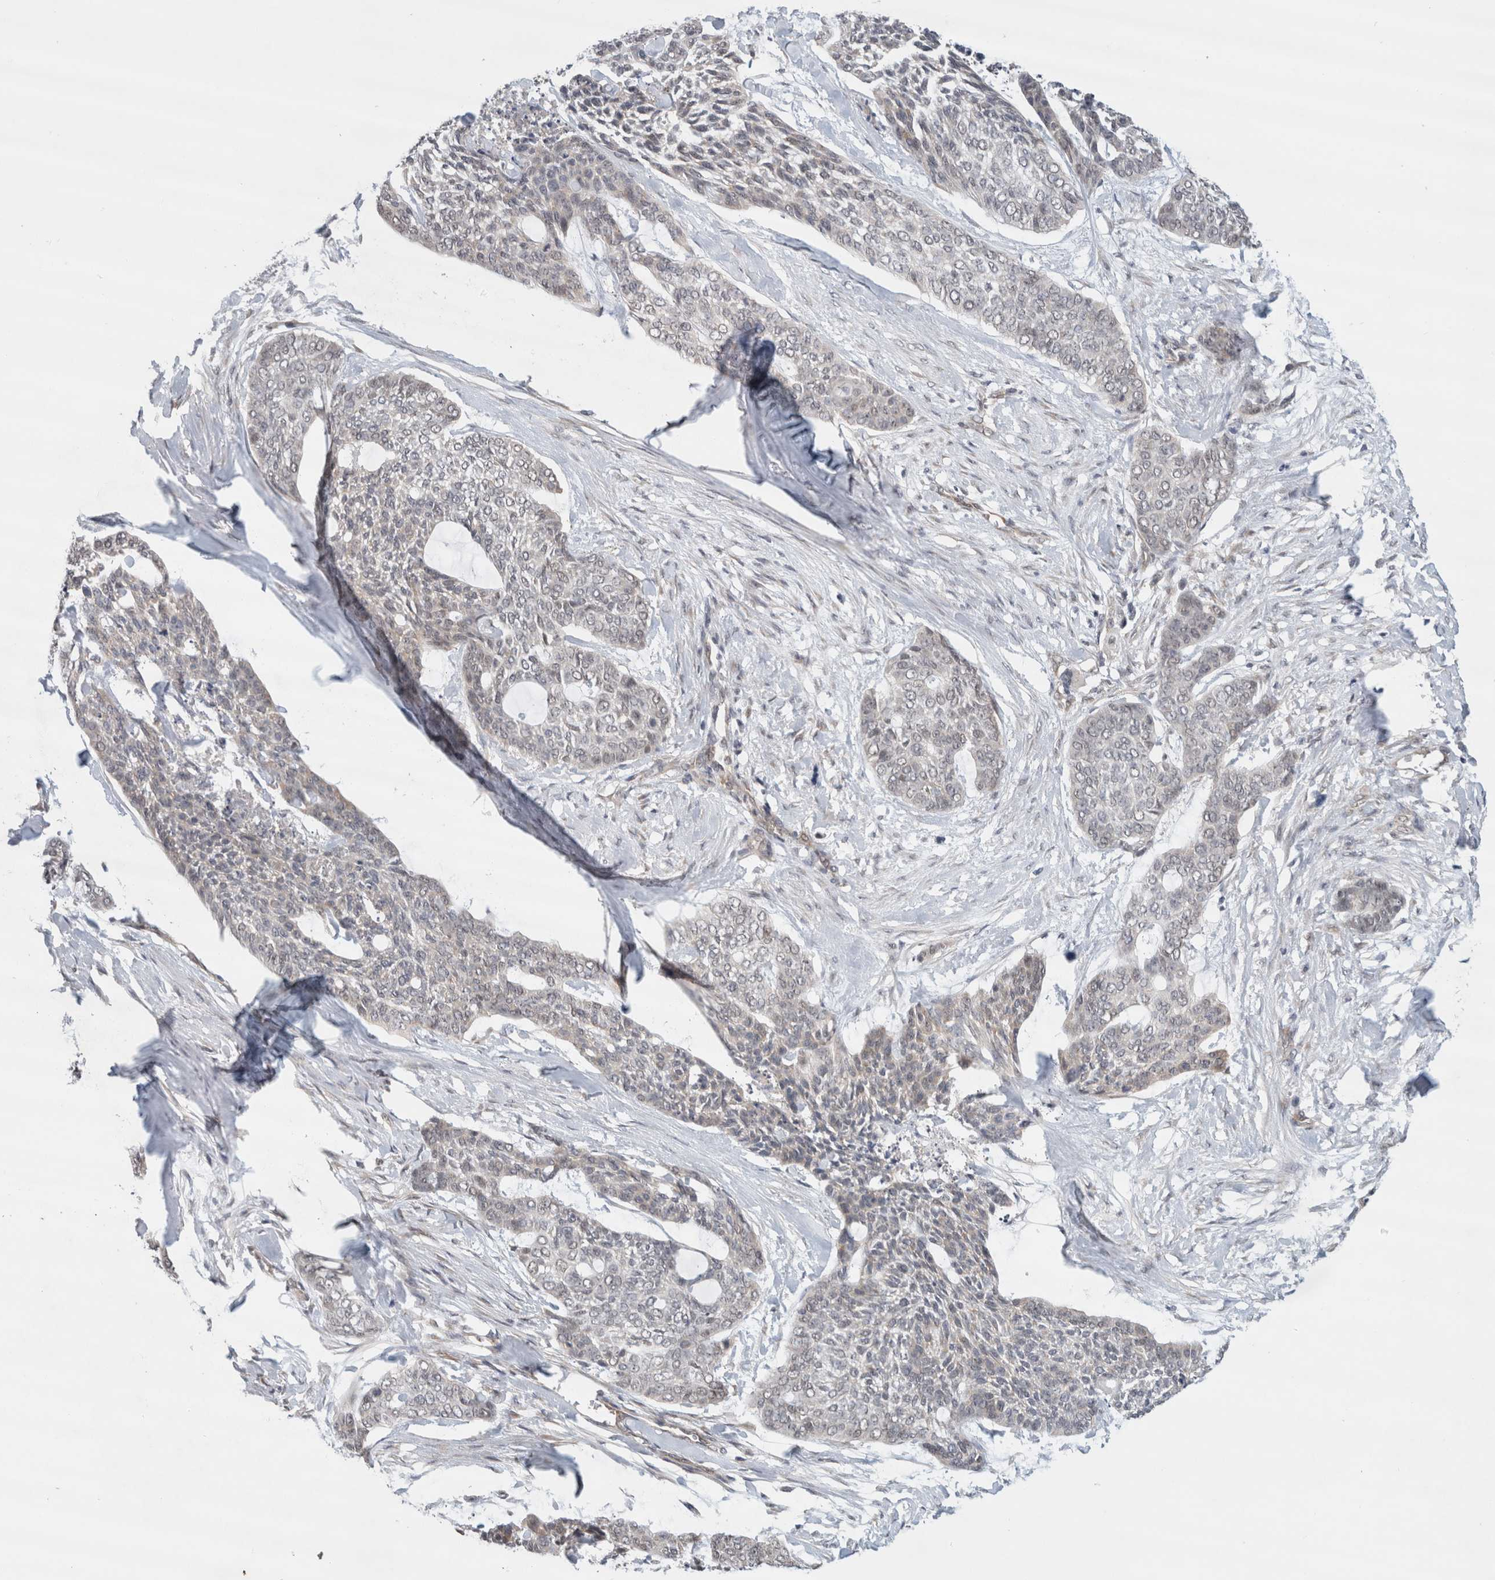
{"staining": {"intensity": "weak", "quantity": "<25%", "location": "nuclear"}, "tissue": "skin cancer", "cell_type": "Tumor cells", "image_type": "cancer", "snomed": [{"axis": "morphology", "description": "Basal cell carcinoma"}, {"axis": "topography", "description": "Skin"}], "caption": "High power microscopy micrograph of an immunohistochemistry histopathology image of skin basal cell carcinoma, revealing no significant positivity in tumor cells. The staining was performed using DAB to visualize the protein expression in brown, while the nuclei were stained in blue with hematoxylin (Magnification: 20x).", "gene": "EIF4G3", "patient": {"sex": "female", "age": 64}}